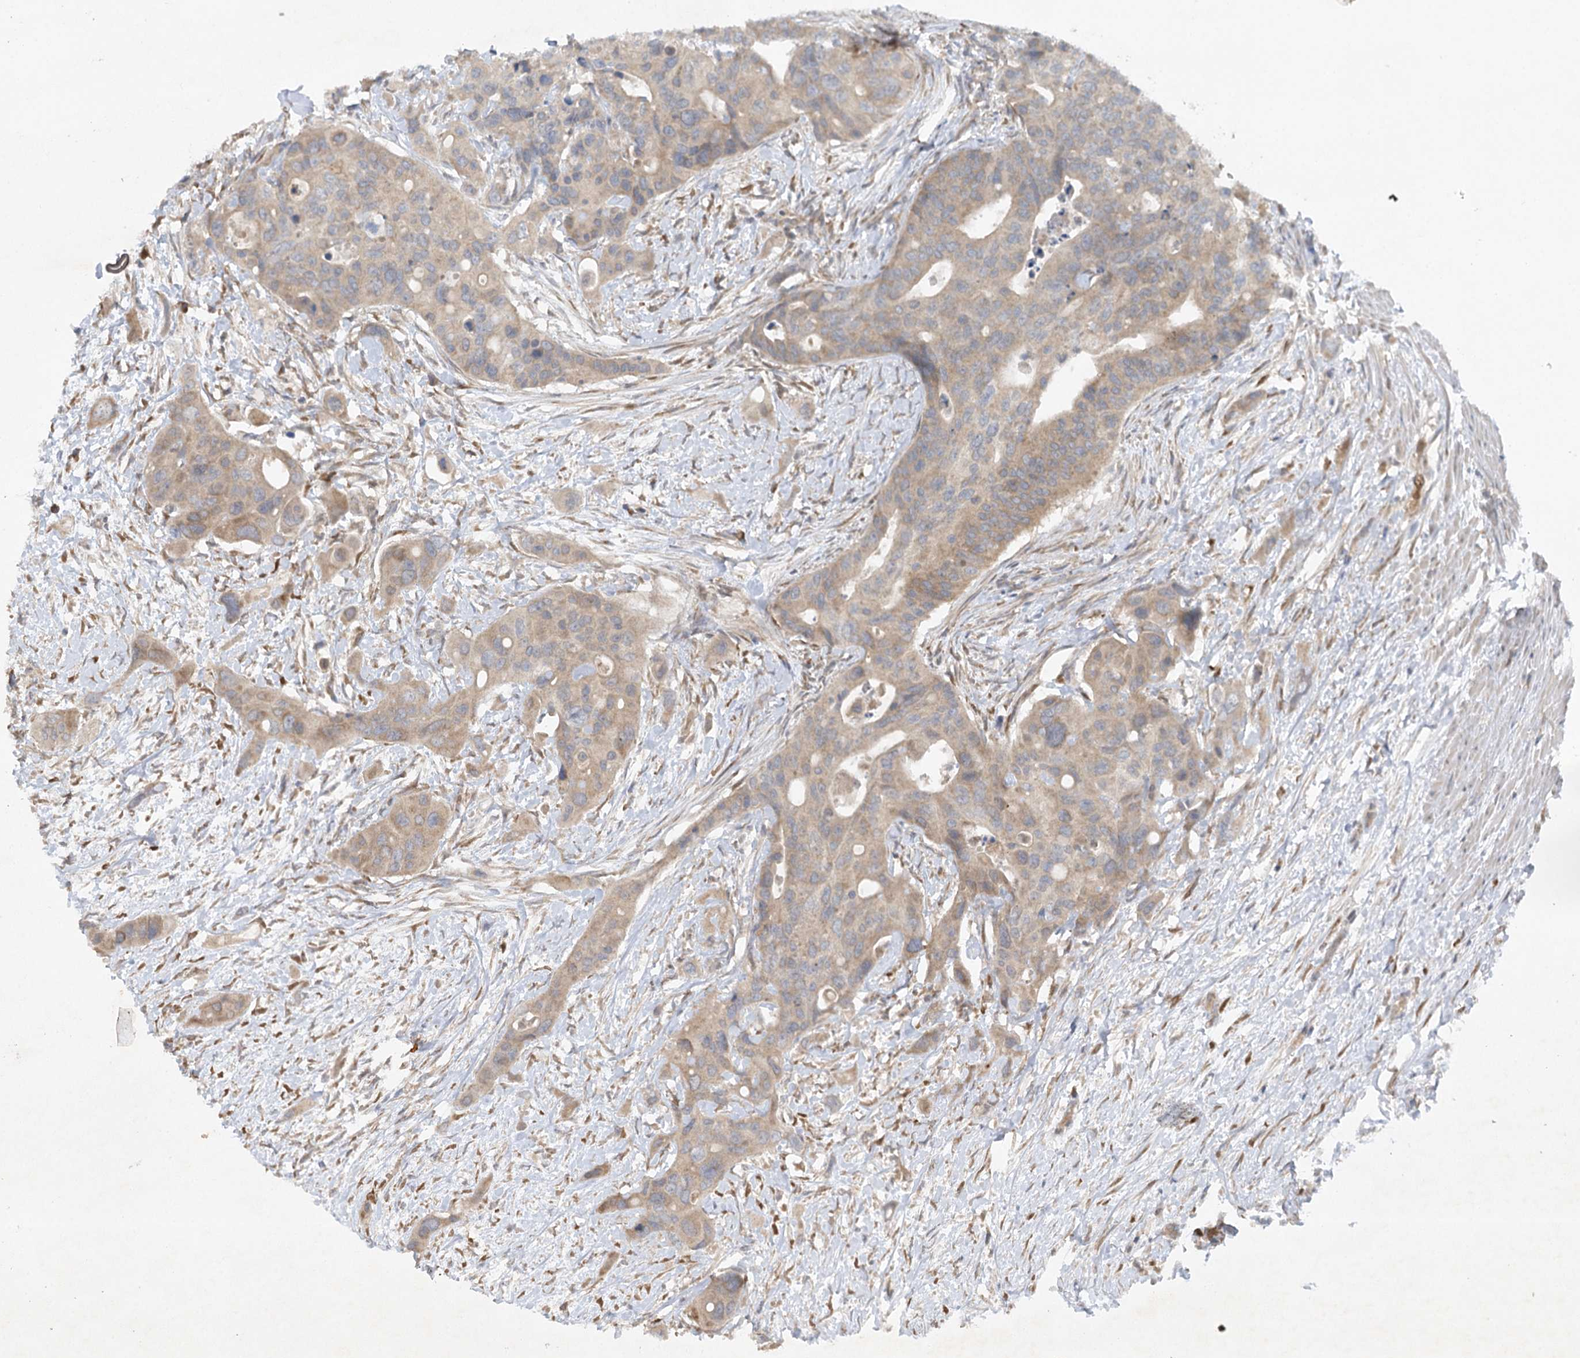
{"staining": {"intensity": "weak", "quantity": "25%-75%", "location": "cytoplasmic/membranous"}, "tissue": "colorectal cancer", "cell_type": "Tumor cells", "image_type": "cancer", "snomed": [{"axis": "morphology", "description": "Adenocarcinoma, NOS"}, {"axis": "topography", "description": "Colon"}], "caption": "Protein analysis of colorectal cancer tissue displays weak cytoplasmic/membranous staining in about 25%-75% of tumor cells.", "gene": "TRAF3IP1", "patient": {"sex": "male", "age": 77}}